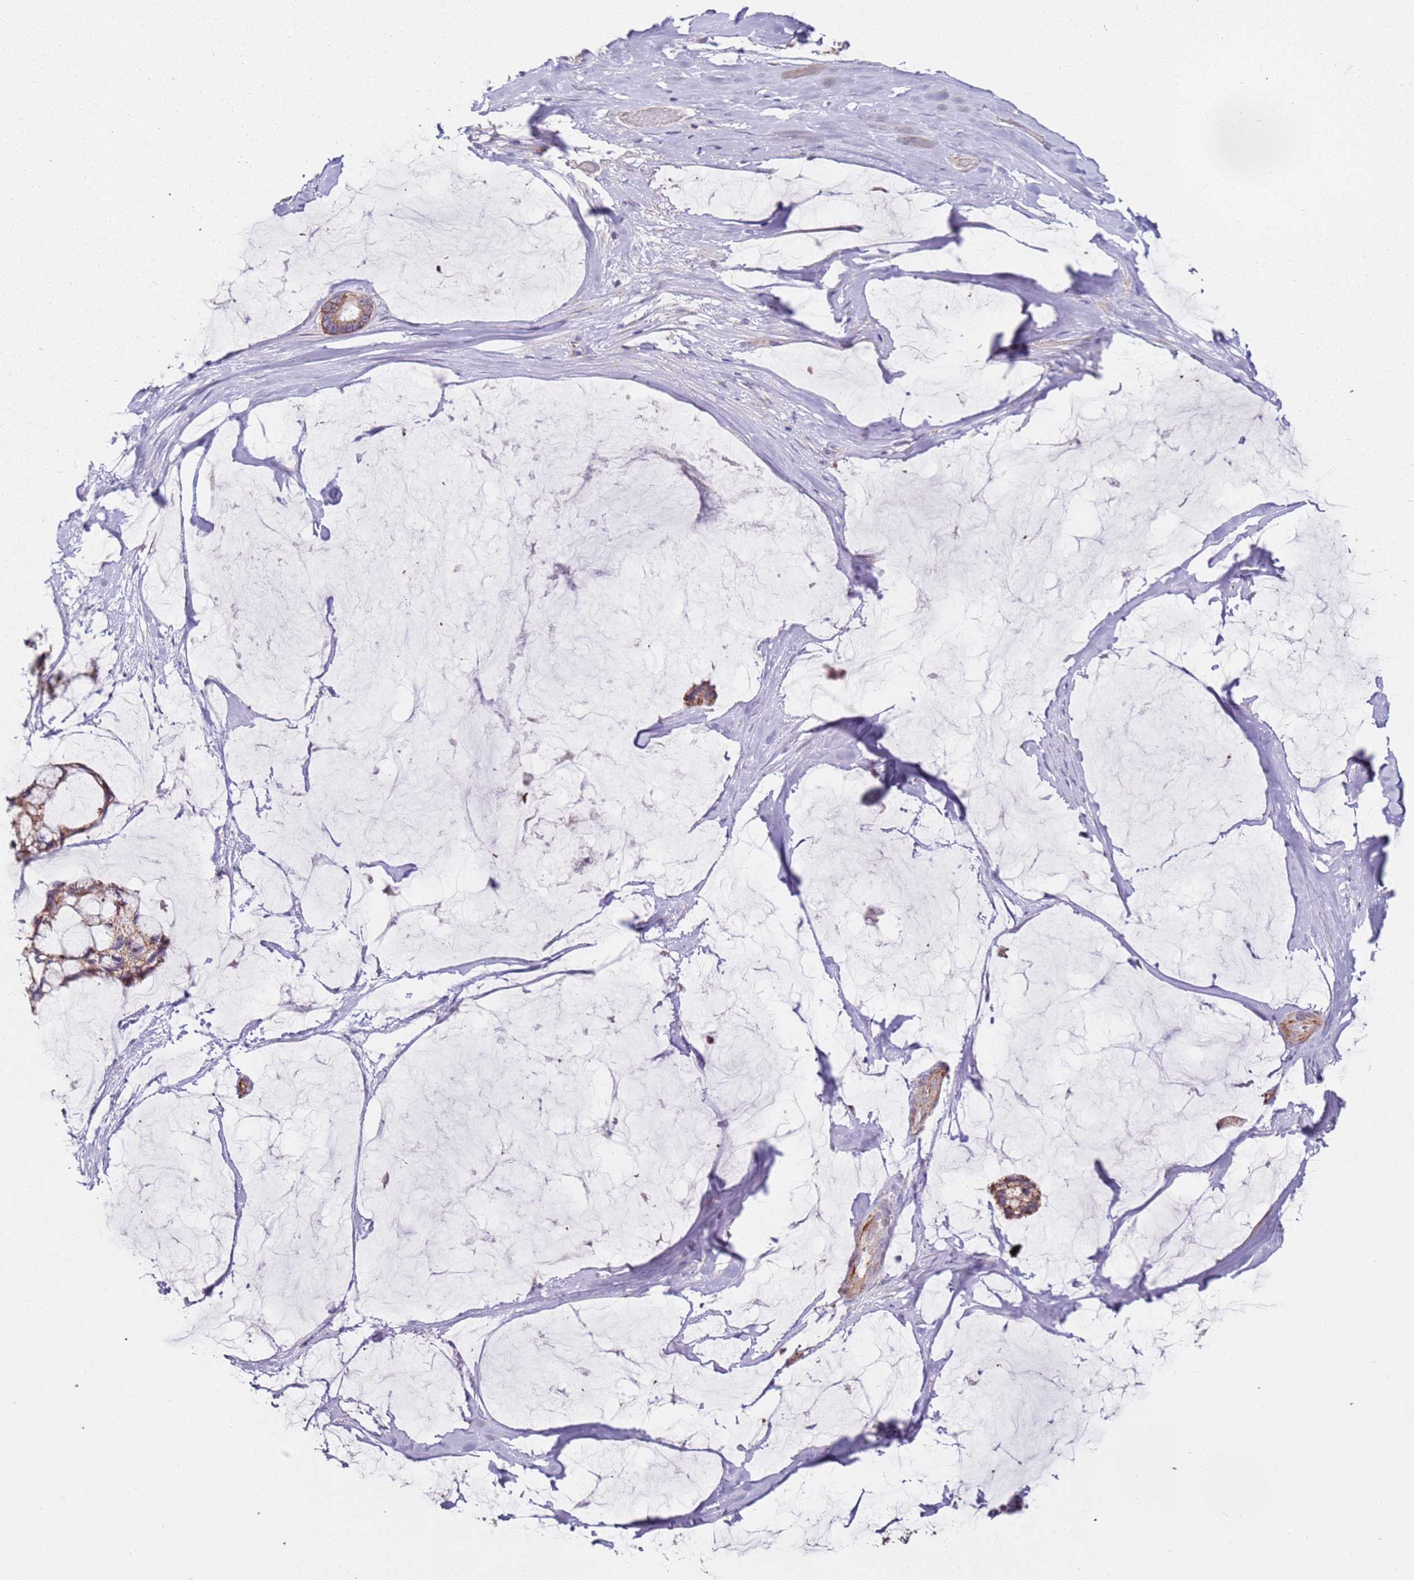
{"staining": {"intensity": "moderate", "quantity": ">75%", "location": "cytoplasmic/membranous"}, "tissue": "ovarian cancer", "cell_type": "Tumor cells", "image_type": "cancer", "snomed": [{"axis": "morphology", "description": "Cystadenocarcinoma, mucinous, NOS"}, {"axis": "topography", "description": "Ovary"}], "caption": "A brown stain highlights moderate cytoplasmic/membranous staining of a protein in human mucinous cystadenocarcinoma (ovarian) tumor cells.", "gene": "ALS2", "patient": {"sex": "female", "age": 39}}